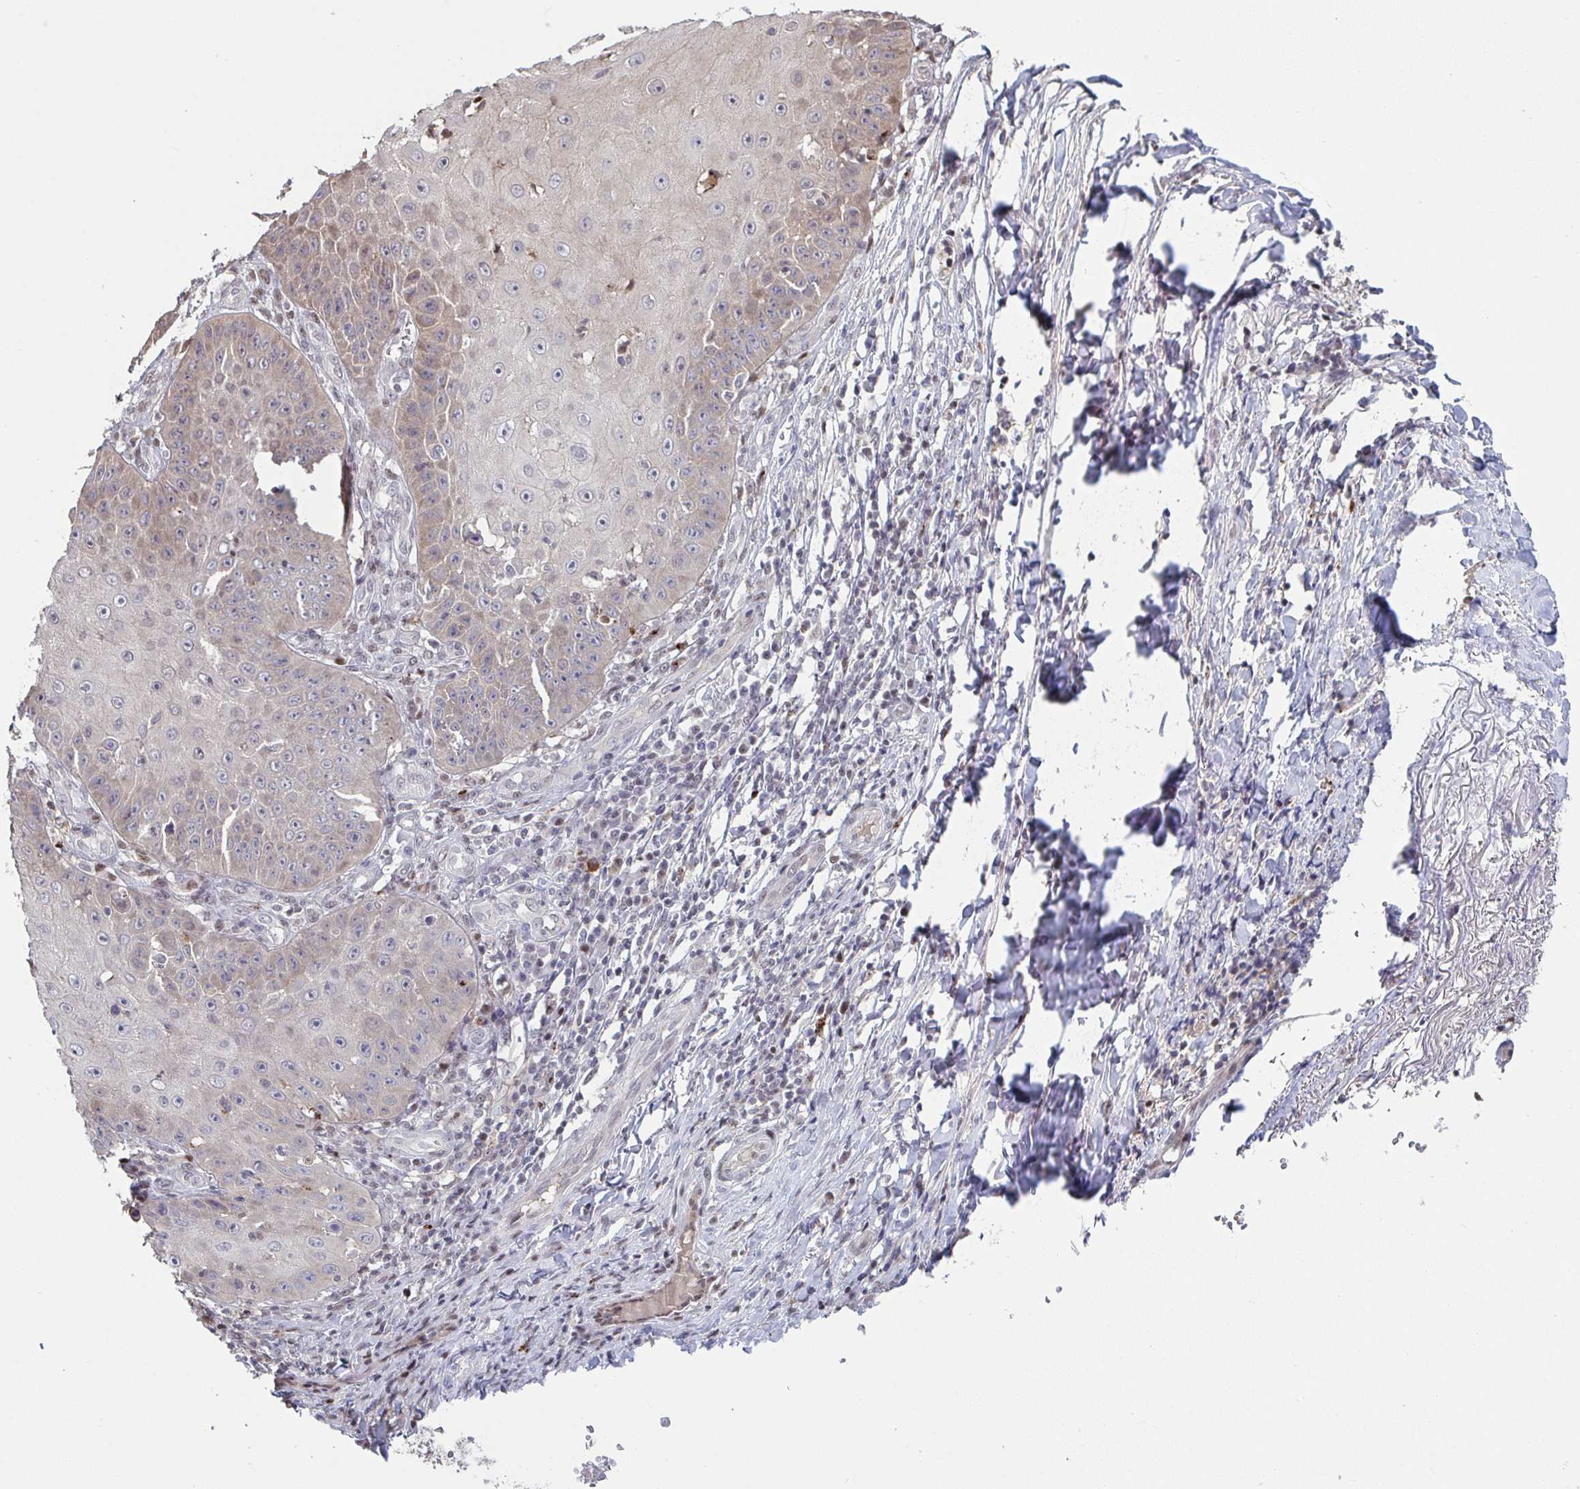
{"staining": {"intensity": "weak", "quantity": "25%-75%", "location": "cytoplasmic/membranous"}, "tissue": "skin cancer", "cell_type": "Tumor cells", "image_type": "cancer", "snomed": [{"axis": "morphology", "description": "Squamous cell carcinoma, NOS"}, {"axis": "topography", "description": "Skin"}], "caption": "Immunohistochemical staining of skin squamous cell carcinoma exhibits weak cytoplasmic/membranous protein staining in about 25%-75% of tumor cells.", "gene": "ACD", "patient": {"sex": "male", "age": 70}}